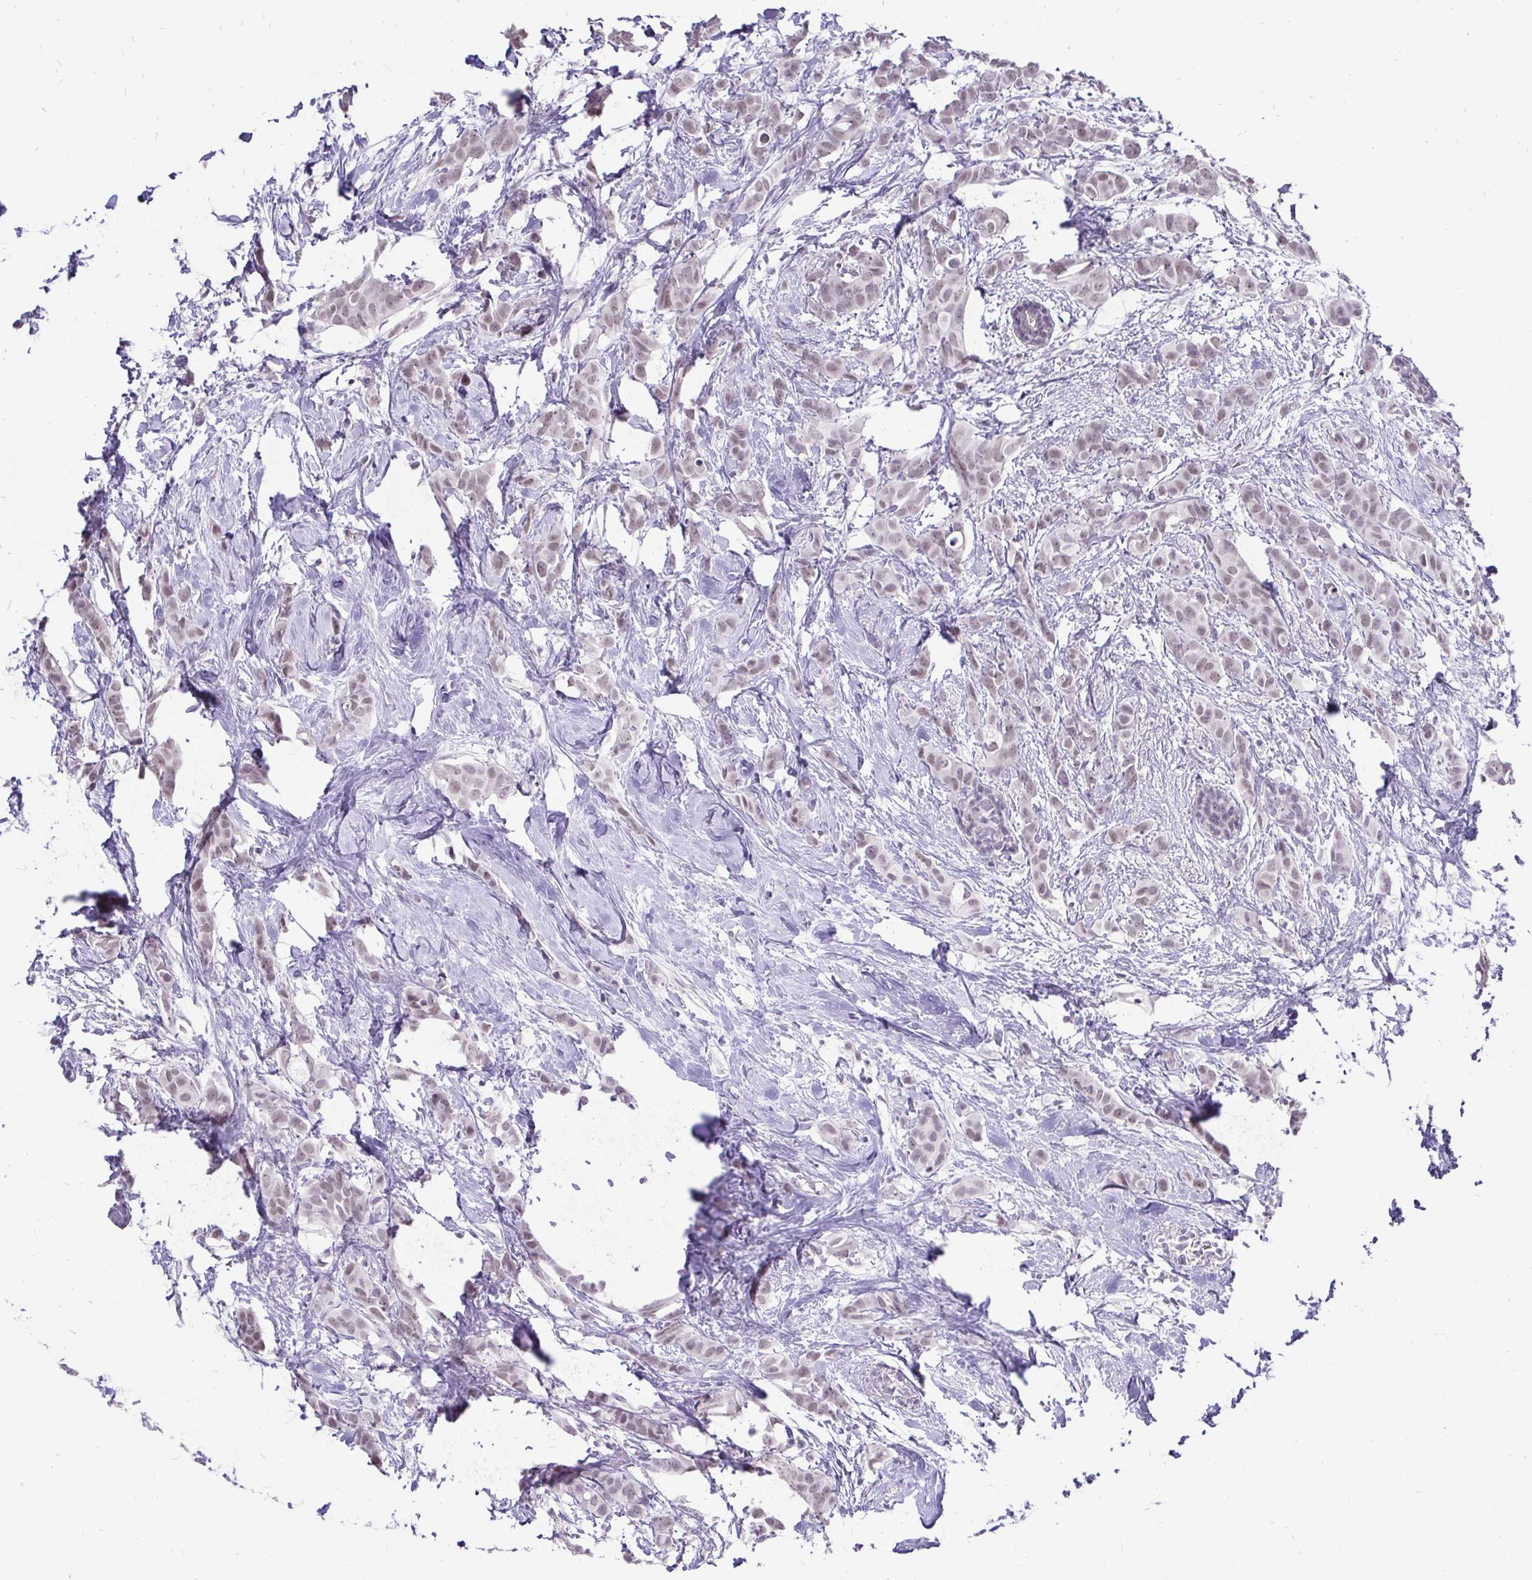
{"staining": {"intensity": "weak", "quantity": ">75%", "location": "nuclear"}, "tissue": "breast cancer", "cell_type": "Tumor cells", "image_type": "cancer", "snomed": [{"axis": "morphology", "description": "Duct carcinoma"}, {"axis": "topography", "description": "Breast"}], "caption": "IHC of breast intraductal carcinoma shows low levels of weak nuclear positivity in approximately >75% of tumor cells.", "gene": "ZNF860", "patient": {"sex": "female", "age": 62}}